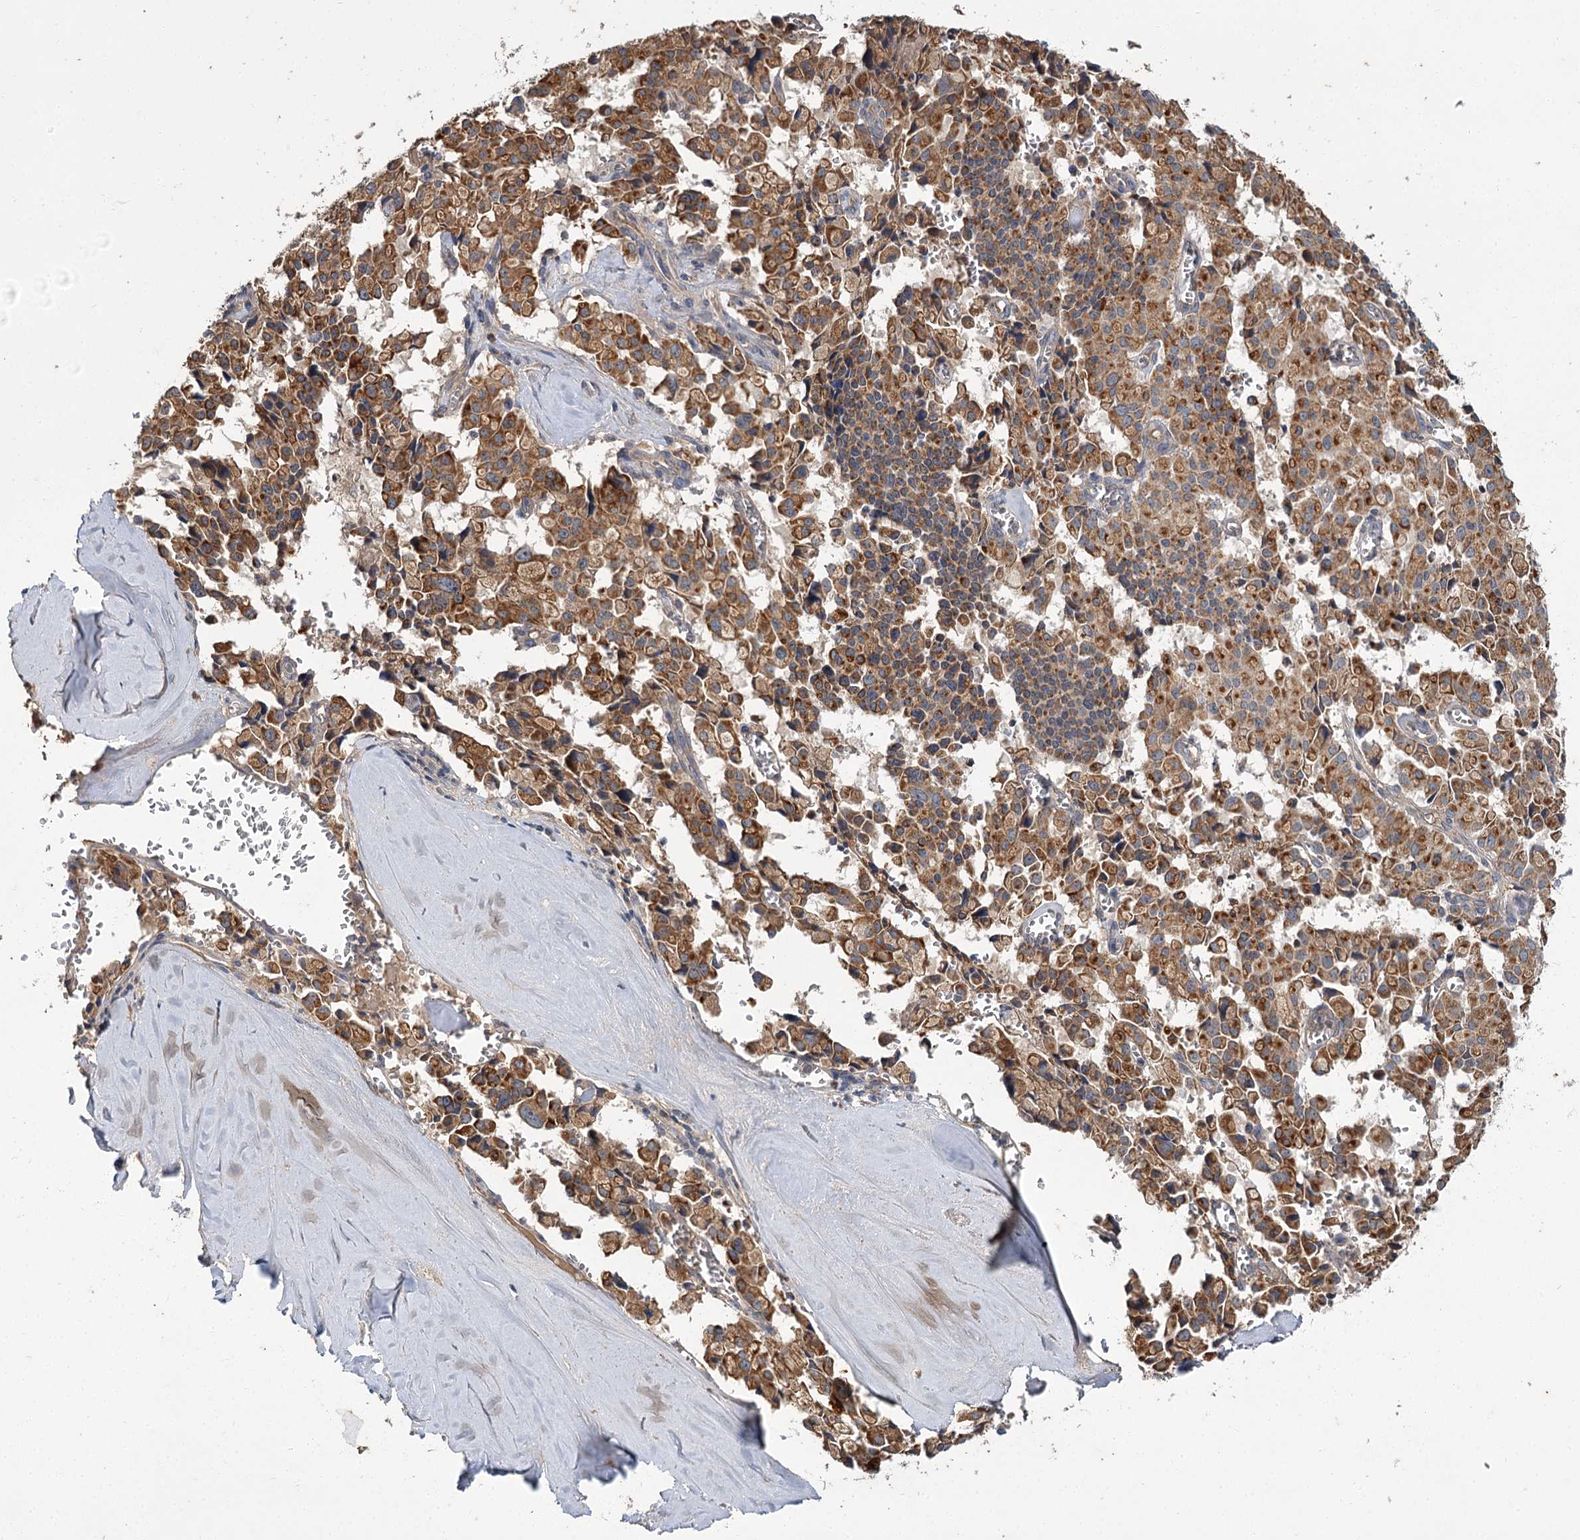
{"staining": {"intensity": "moderate", "quantity": ">75%", "location": "cytoplasmic/membranous"}, "tissue": "pancreatic cancer", "cell_type": "Tumor cells", "image_type": "cancer", "snomed": [{"axis": "morphology", "description": "Adenocarcinoma, NOS"}, {"axis": "topography", "description": "Pancreas"}], "caption": "Brown immunohistochemical staining in pancreatic cancer (adenocarcinoma) exhibits moderate cytoplasmic/membranous staining in approximately >75% of tumor cells. (Brightfield microscopy of DAB IHC at high magnification).", "gene": "MFN1", "patient": {"sex": "male", "age": 65}}